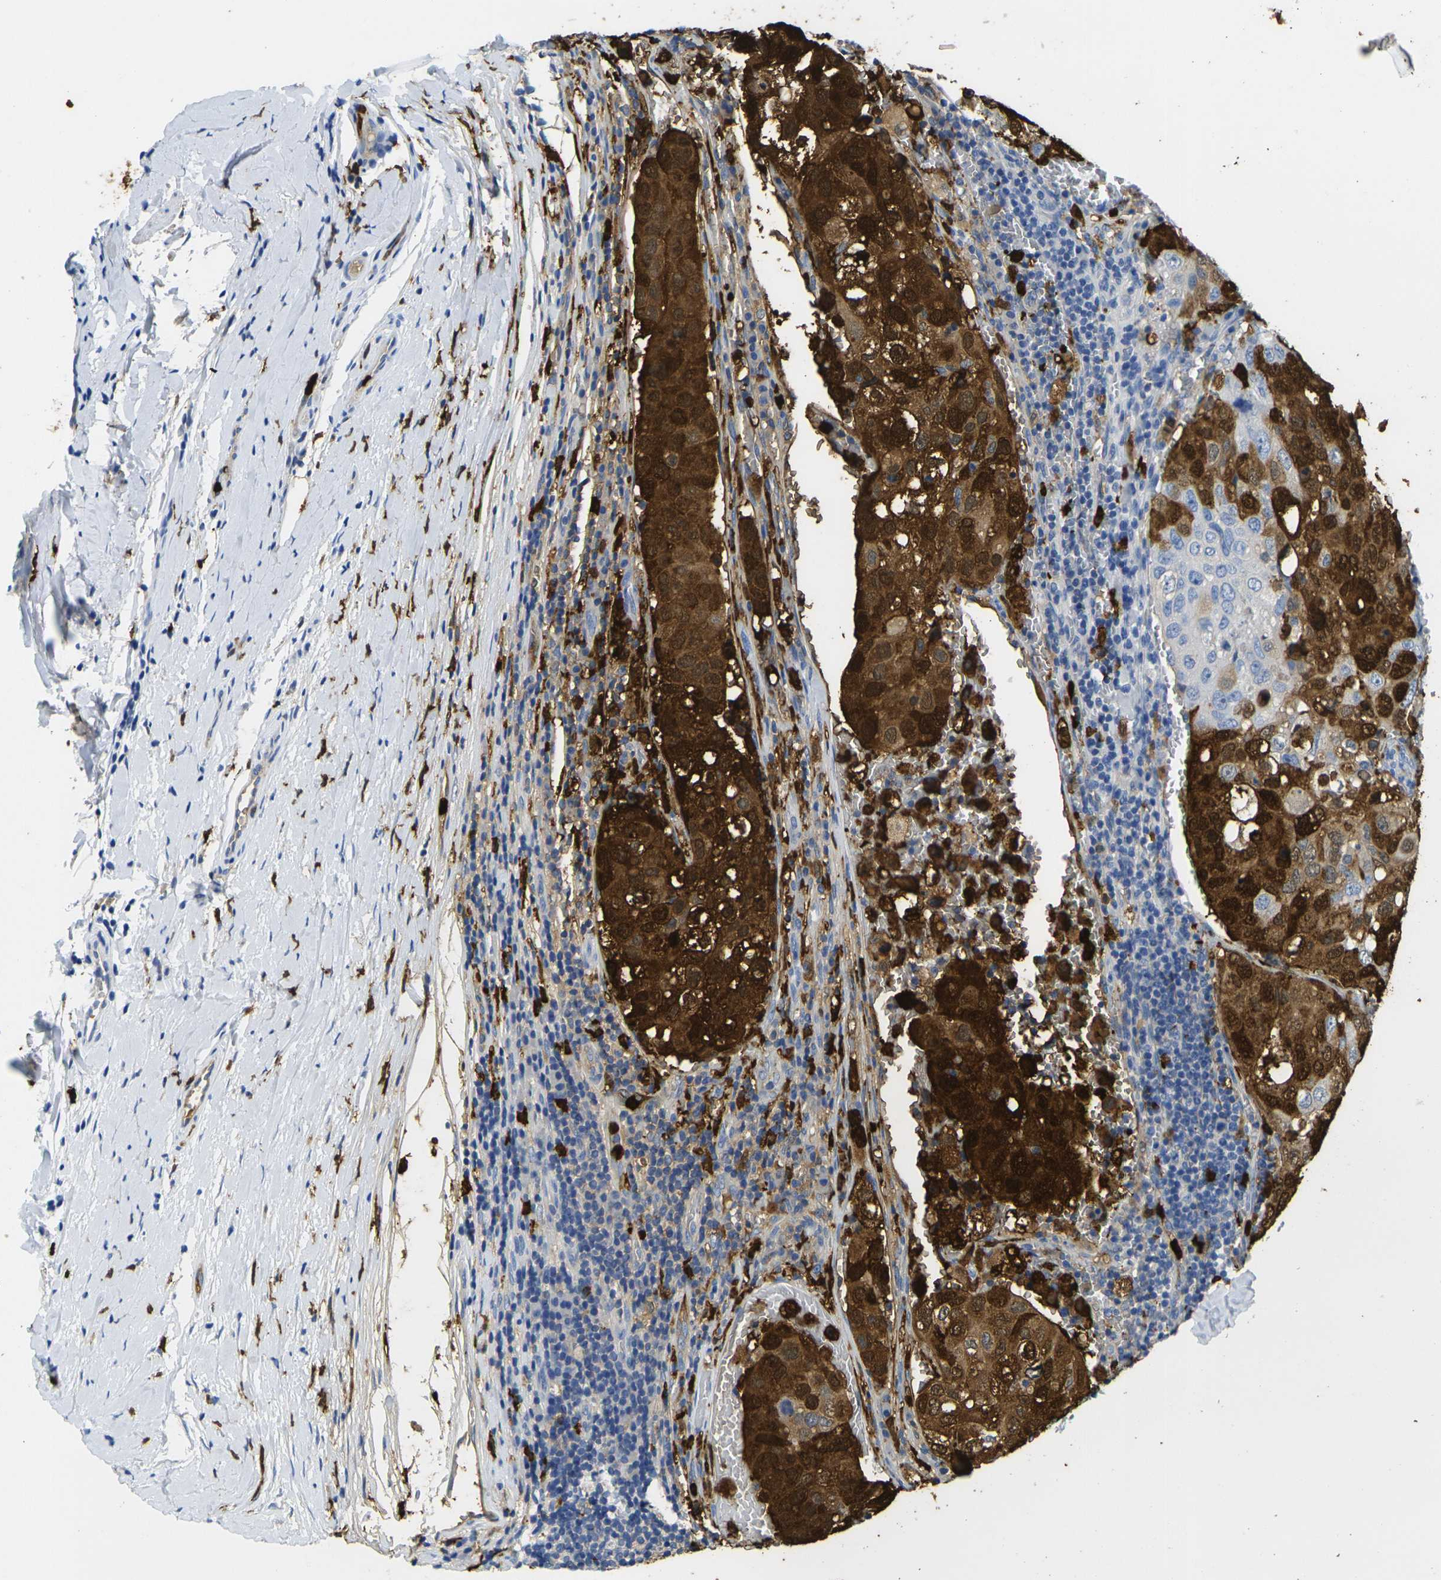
{"staining": {"intensity": "strong", "quantity": ">75%", "location": "cytoplasmic/membranous,nuclear"}, "tissue": "urothelial cancer", "cell_type": "Tumor cells", "image_type": "cancer", "snomed": [{"axis": "morphology", "description": "Urothelial carcinoma, High grade"}, {"axis": "topography", "description": "Lymph node"}, {"axis": "topography", "description": "Urinary bladder"}], "caption": "Immunohistochemical staining of human urothelial cancer shows high levels of strong cytoplasmic/membranous and nuclear expression in about >75% of tumor cells. (Brightfield microscopy of DAB IHC at high magnification).", "gene": "S100A9", "patient": {"sex": "male", "age": 51}}